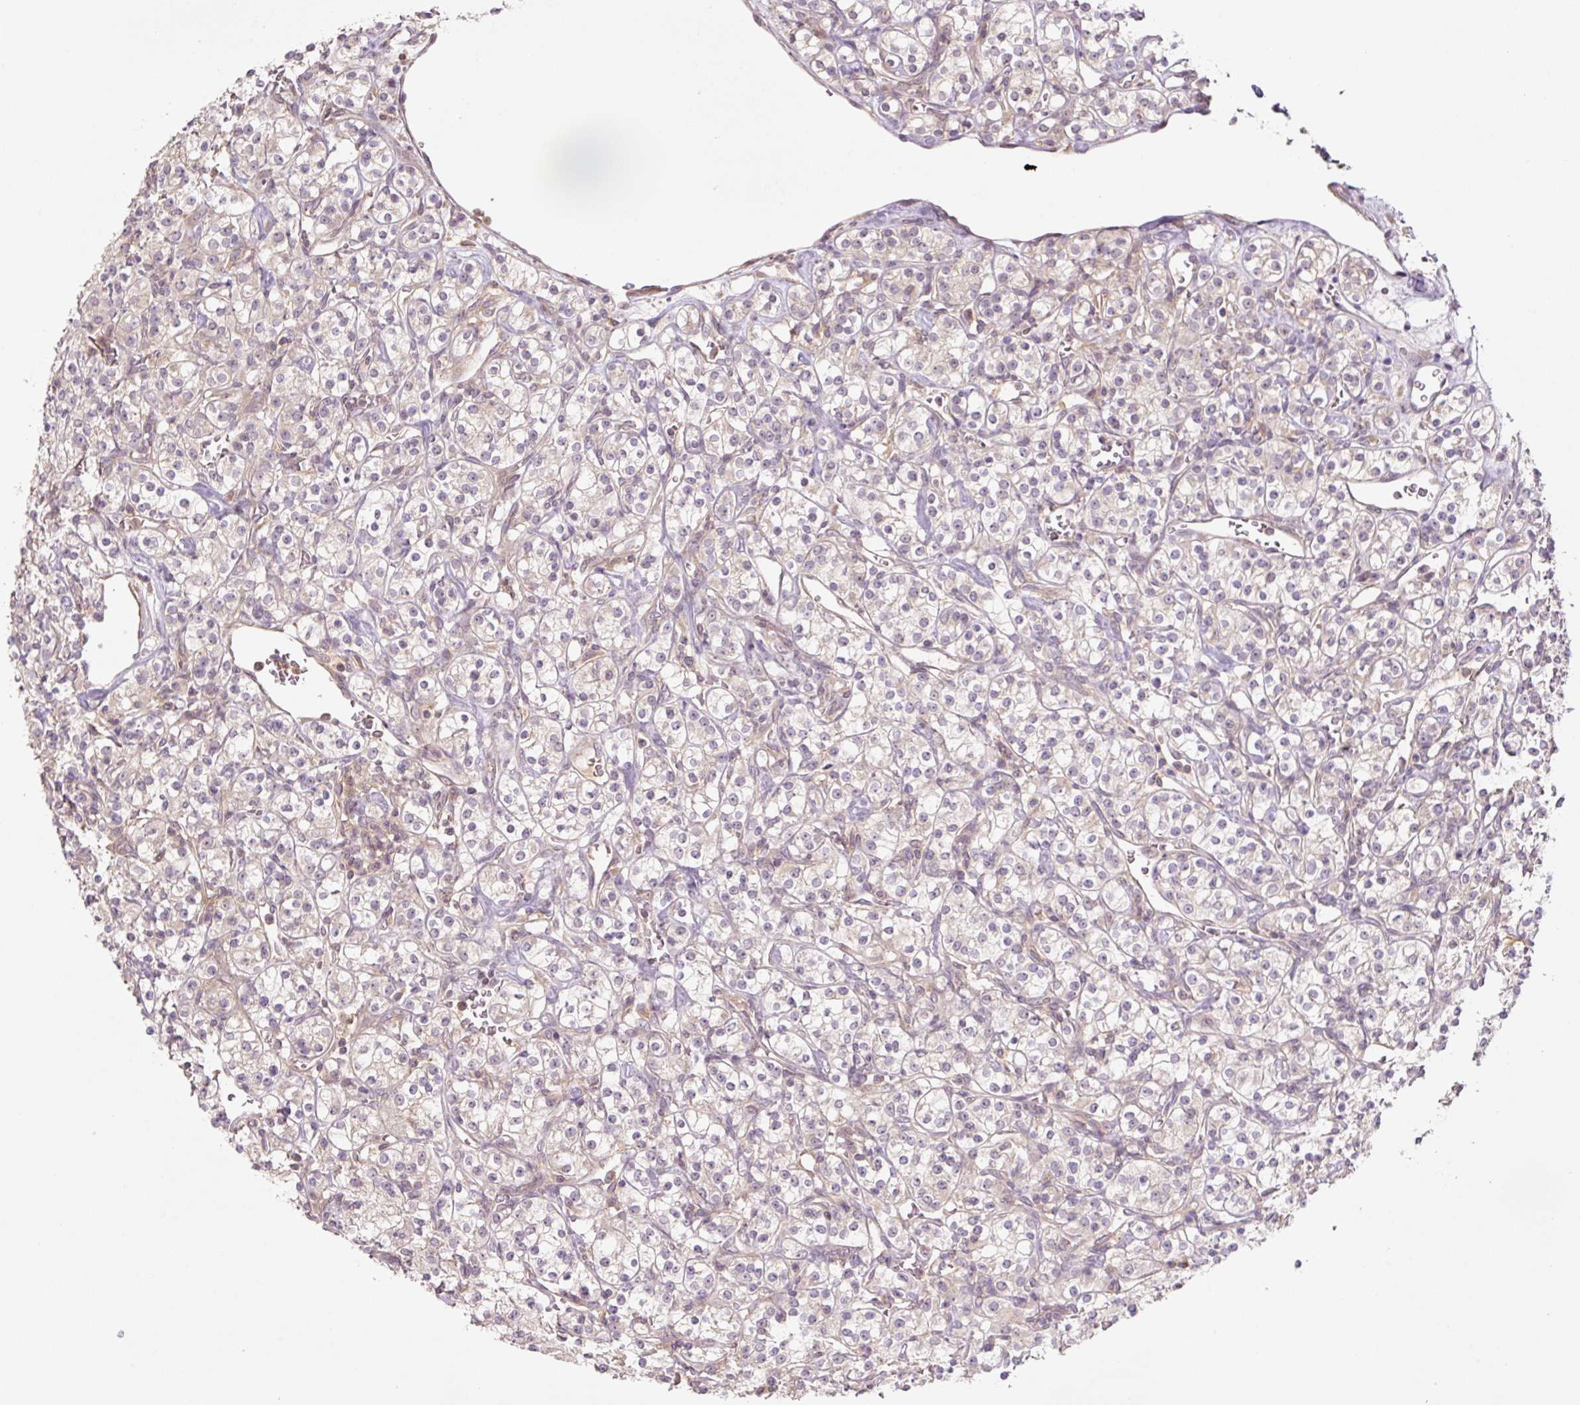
{"staining": {"intensity": "negative", "quantity": "none", "location": "none"}, "tissue": "renal cancer", "cell_type": "Tumor cells", "image_type": "cancer", "snomed": [{"axis": "morphology", "description": "Adenocarcinoma, NOS"}, {"axis": "topography", "description": "Kidney"}], "caption": "Tumor cells are negative for brown protein staining in renal adenocarcinoma.", "gene": "C2orf73", "patient": {"sex": "male", "age": 77}}